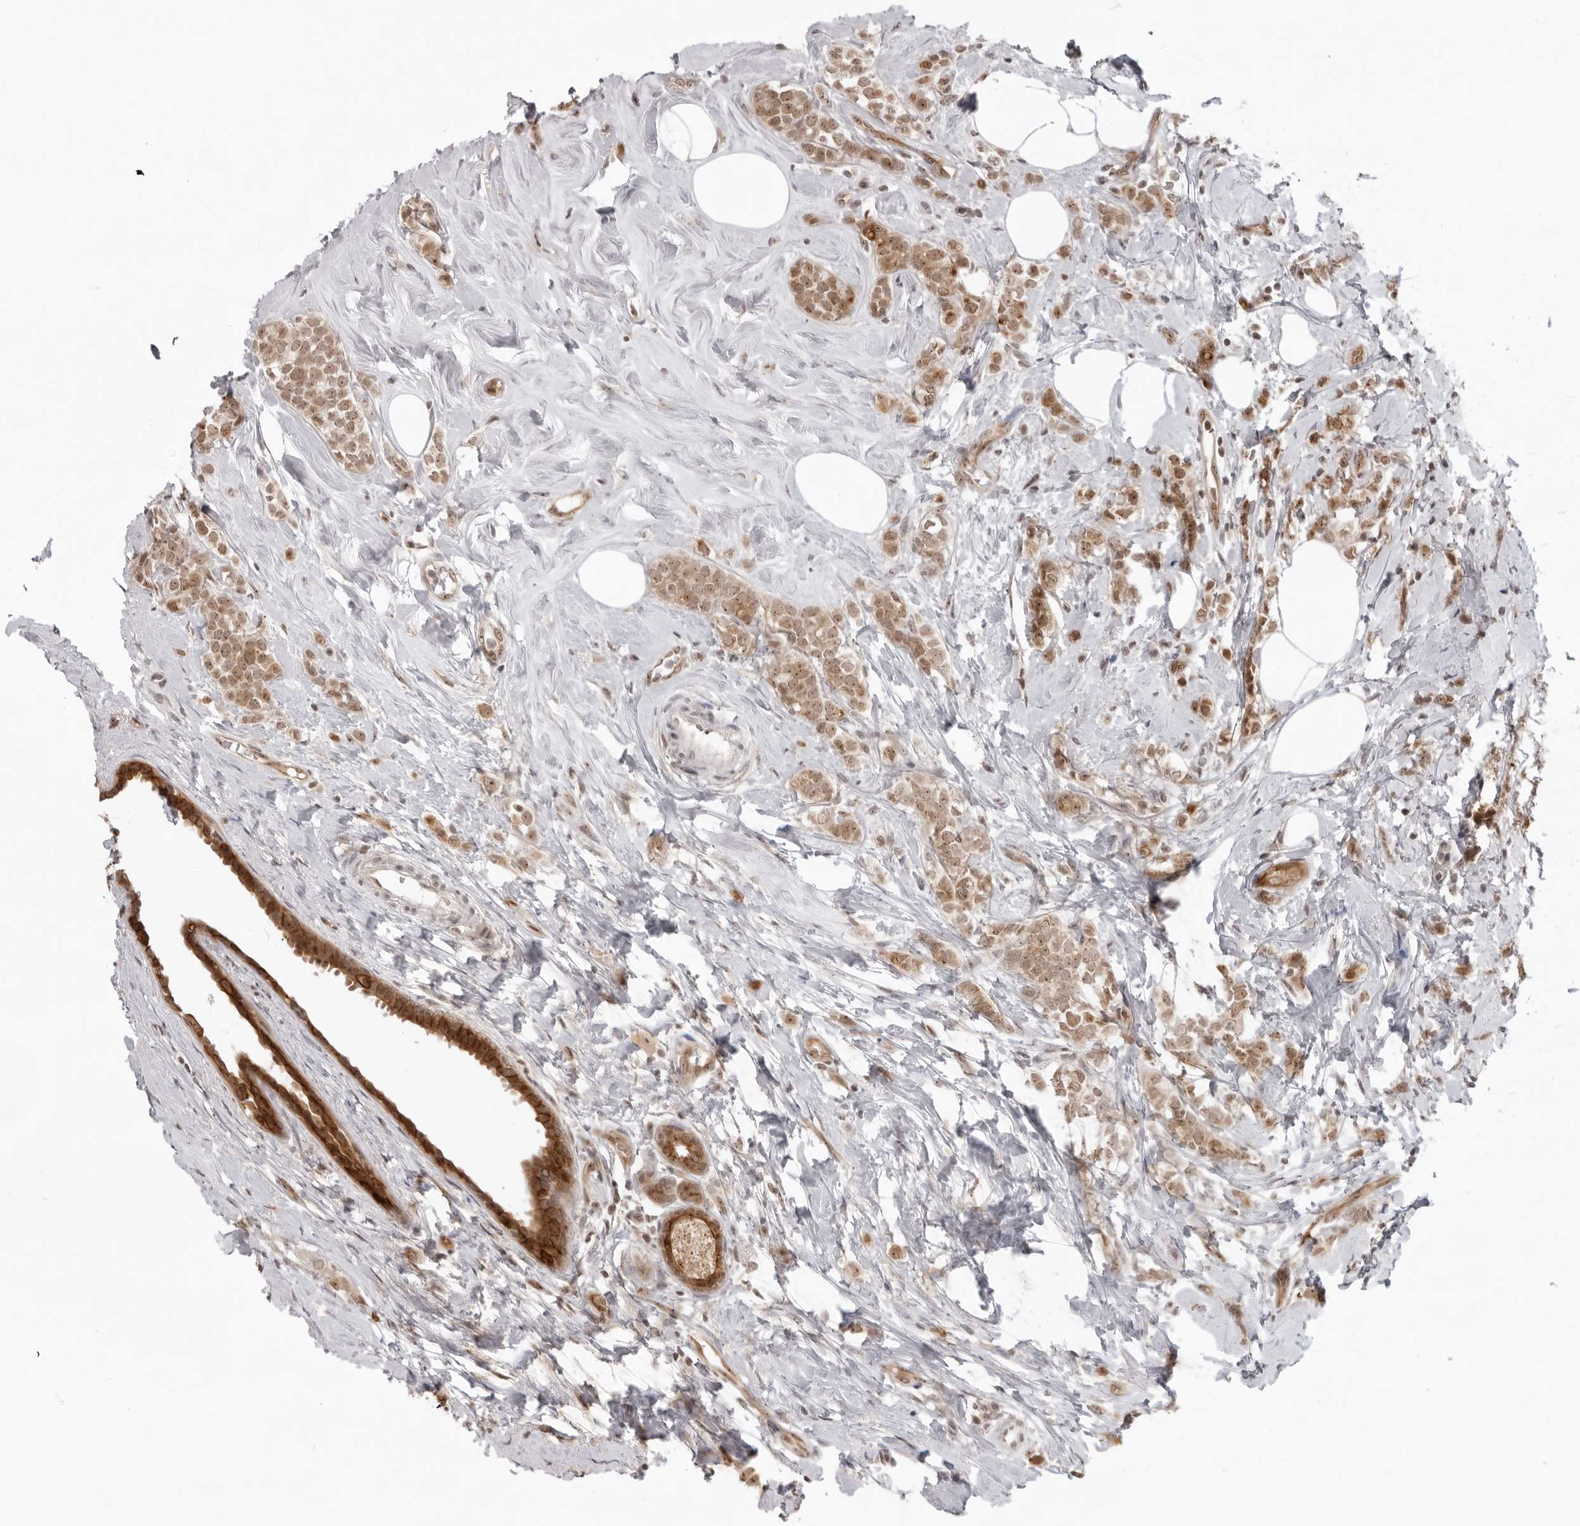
{"staining": {"intensity": "moderate", "quantity": ">75%", "location": "cytoplasmic/membranous,nuclear"}, "tissue": "breast cancer", "cell_type": "Tumor cells", "image_type": "cancer", "snomed": [{"axis": "morphology", "description": "Lobular carcinoma"}, {"axis": "topography", "description": "Breast"}], "caption": "High-power microscopy captured an immunohistochemistry photomicrograph of breast cancer (lobular carcinoma), revealing moderate cytoplasmic/membranous and nuclear staining in about >75% of tumor cells.", "gene": "EXOSC10", "patient": {"sex": "female", "age": 47}}